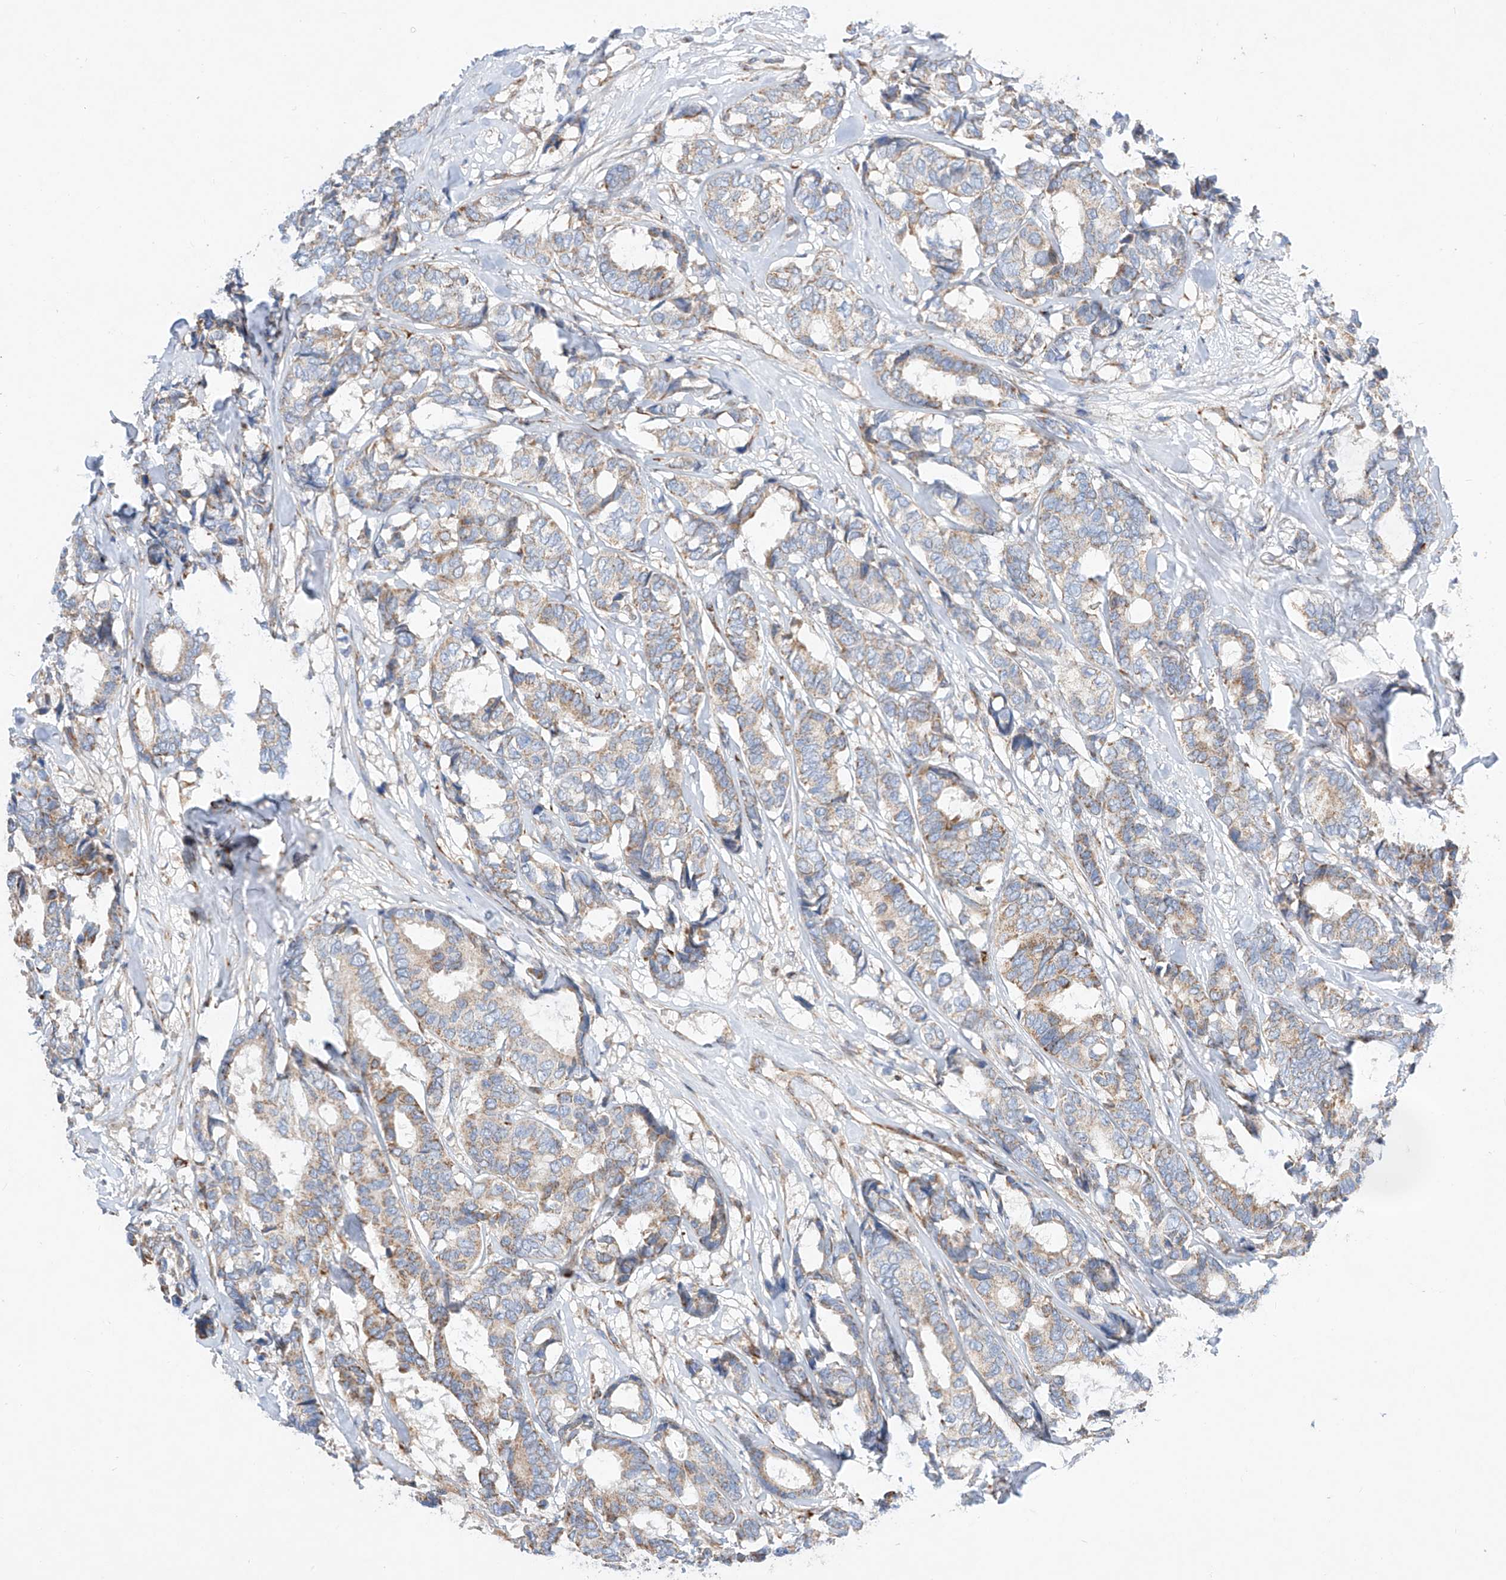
{"staining": {"intensity": "weak", "quantity": "25%-75%", "location": "cytoplasmic/membranous"}, "tissue": "breast cancer", "cell_type": "Tumor cells", "image_type": "cancer", "snomed": [{"axis": "morphology", "description": "Duct carcinoma"}, {"axis": "topography", "description": "Breast"}], "caption": "Breast cancer (intraductal carcinoma) tissue demonstrates weak cytoplasmic/membranous staining in approximately 25%-75% of tumor cells, visualized by immunohistochemistry.", "gene": "CST9", "patient": {"sex": "female", "age": 87}}